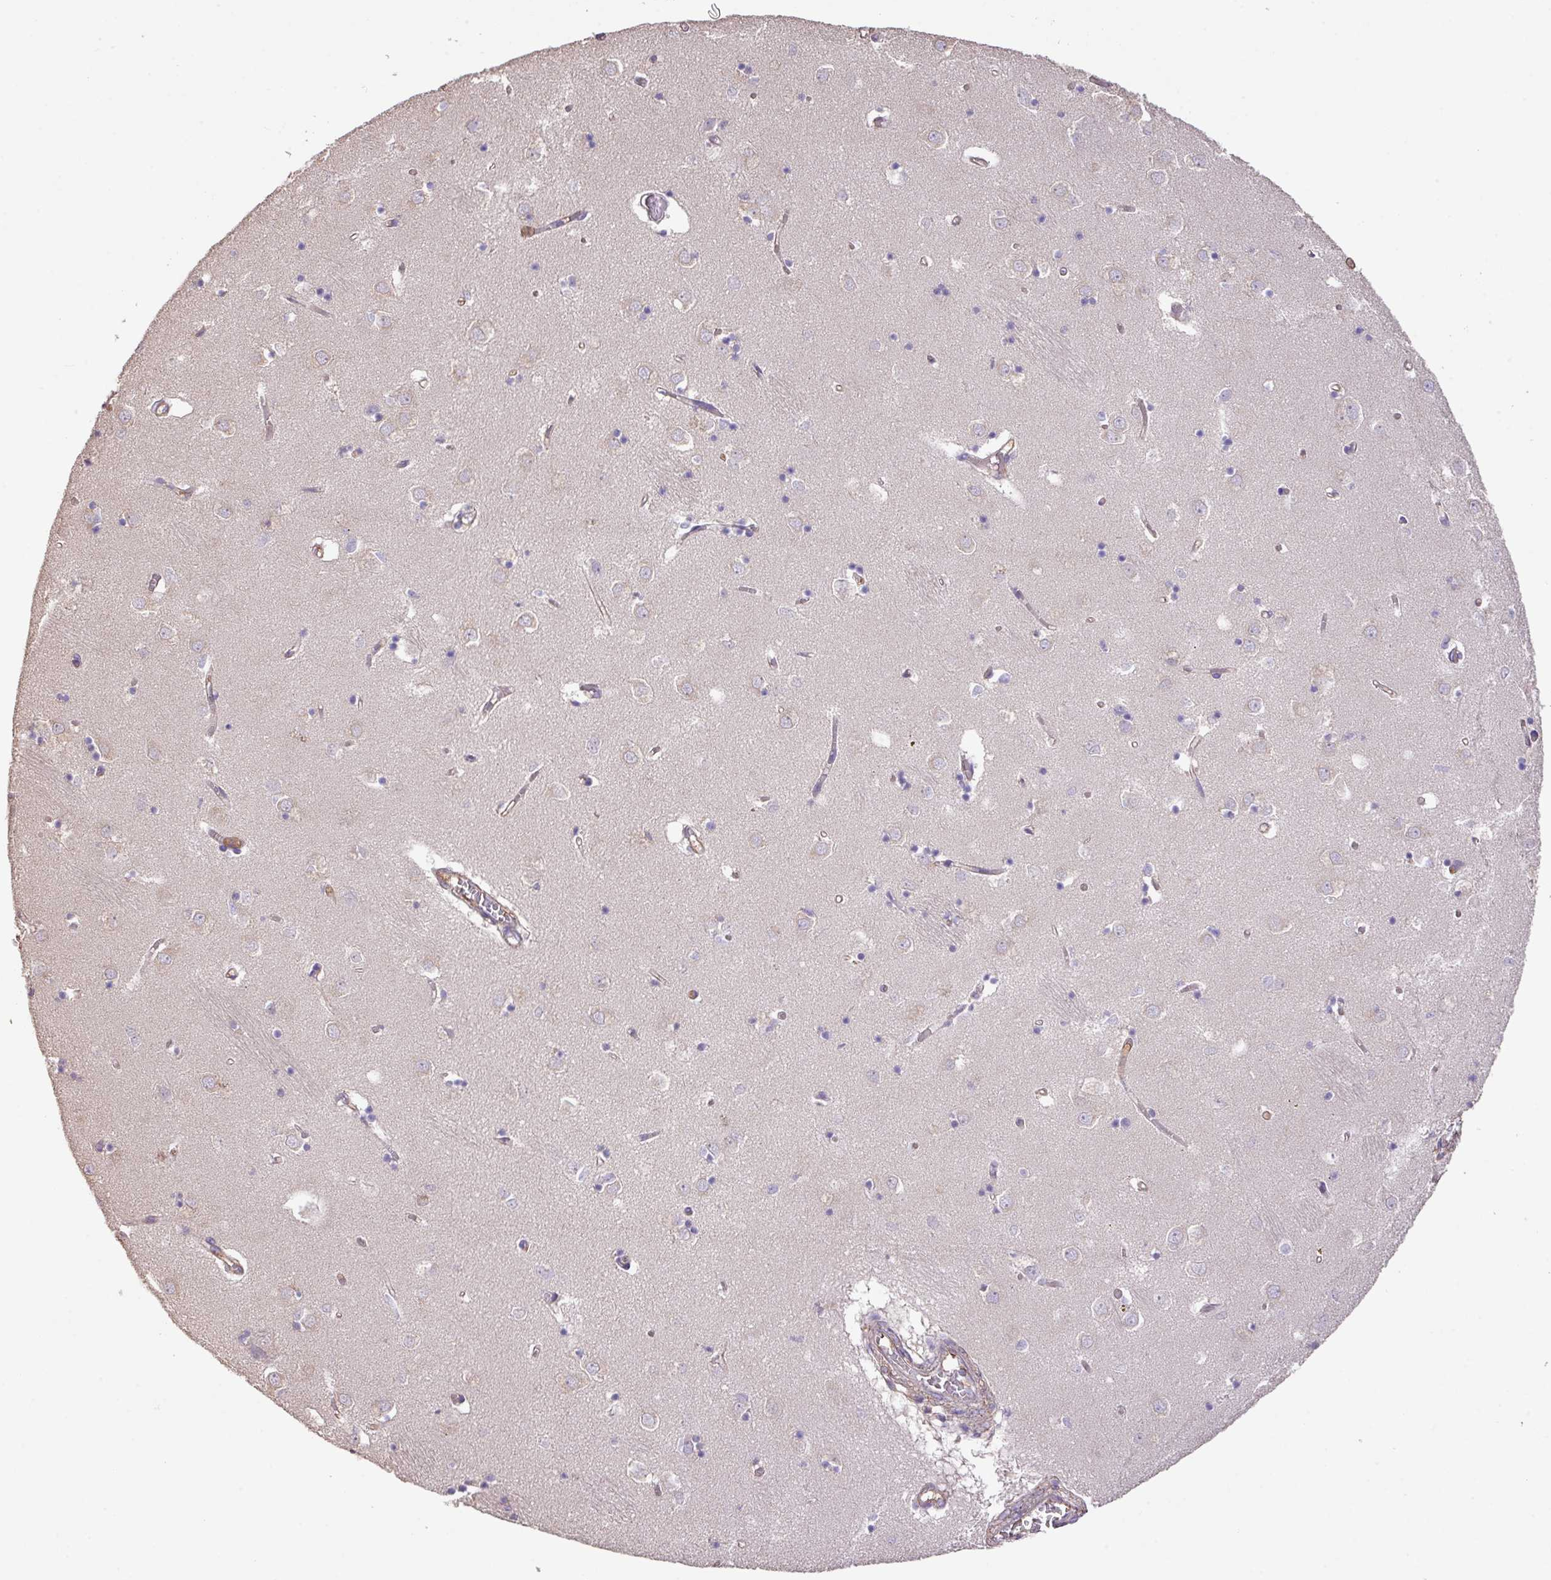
{"staining": {"intensity": "negative", "quantity": "none", "location": "none"}, "tissue": "caudate", "cell_type": "Glial cells", "image_type": "normal", "snomed": [{"axis": "morphology", "description": "Normal tissue, NOS"}, {"axis": "topography", "description": "Lateral ventricle wall"}], "caption": "Human caudate stained for a protein using IHC displays no staining in glial cells.", "gene": "CALML4", "patient": {"sex": "male", "age": 70}}